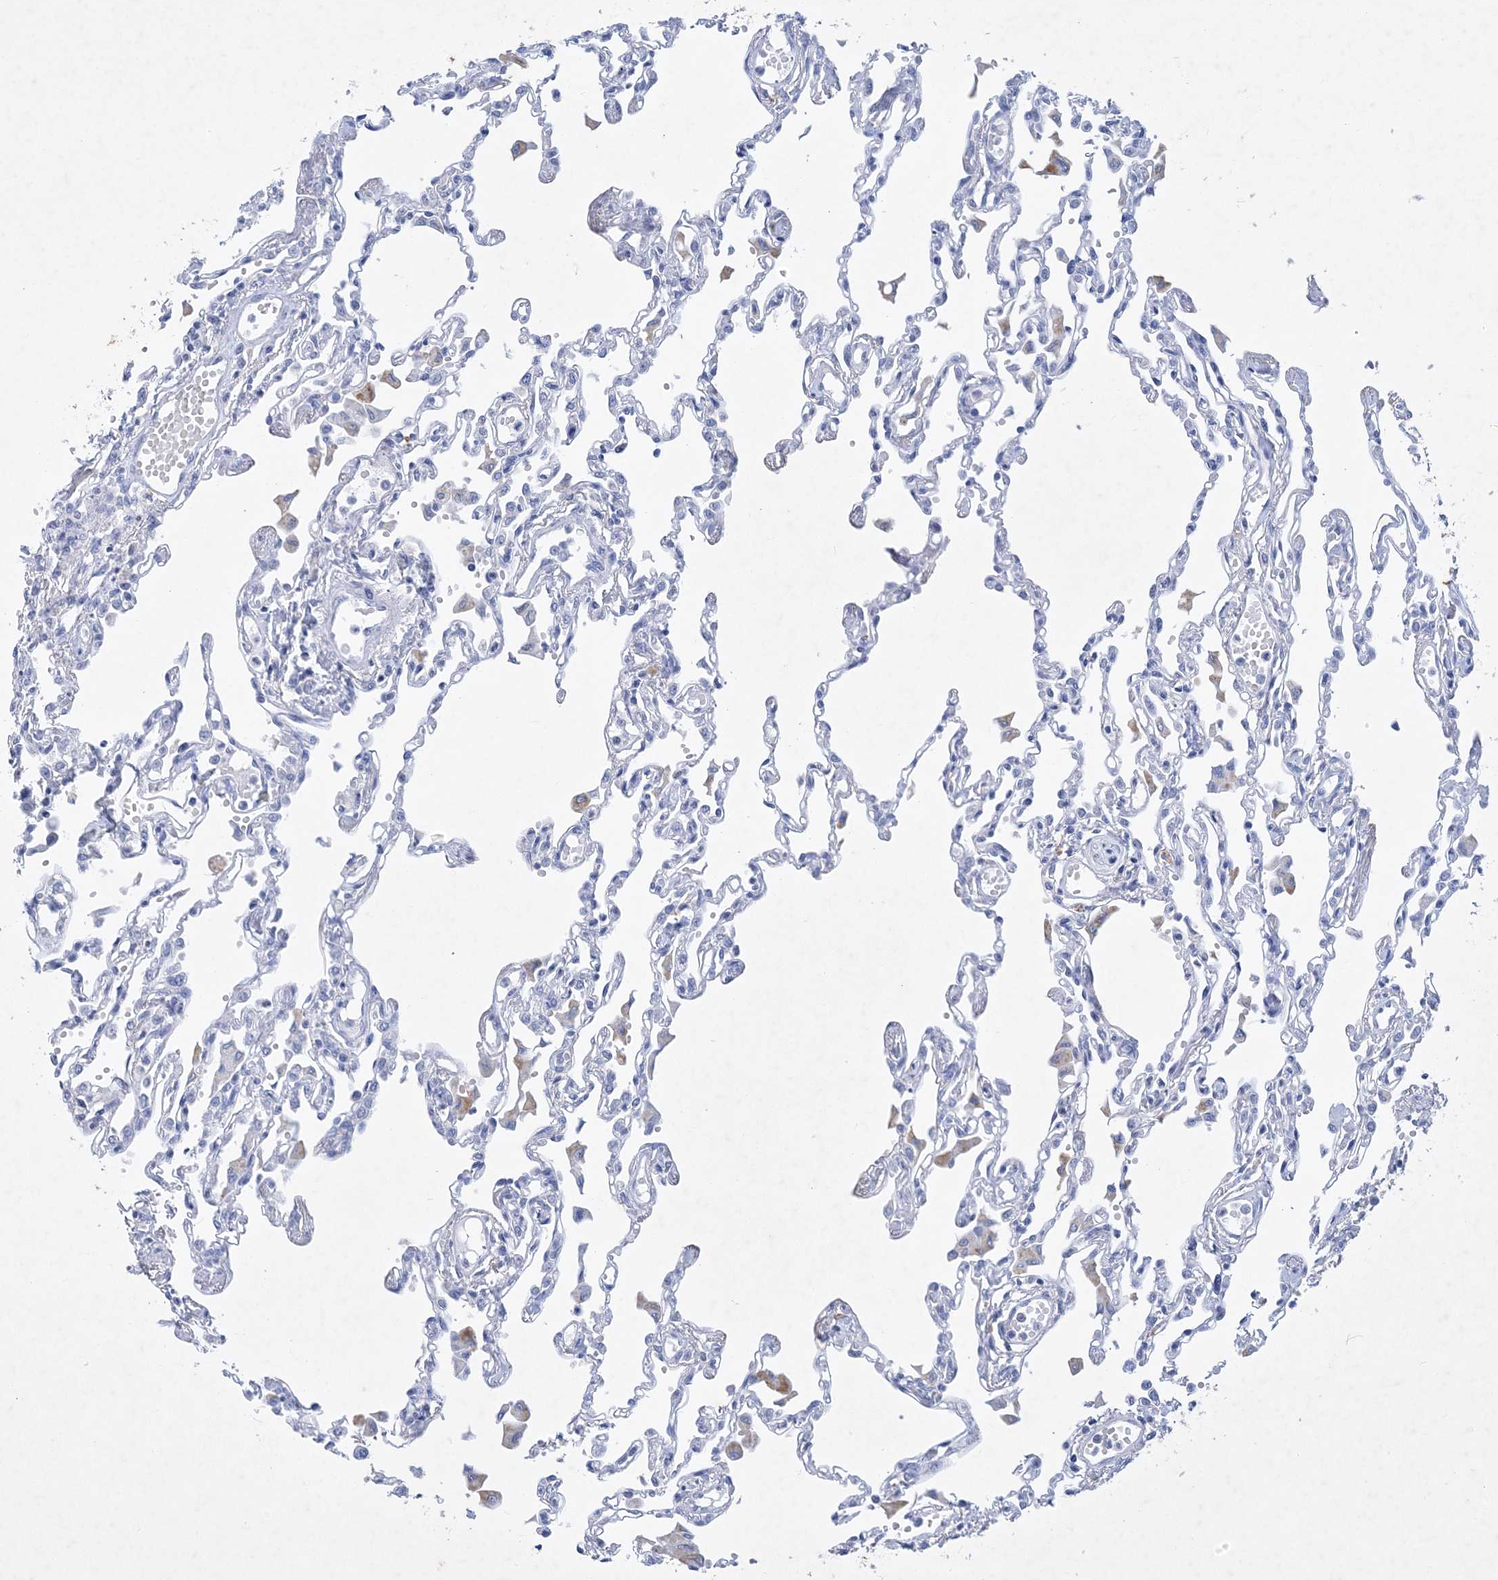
{"staining": {"intensity": "negative", "quantity": "none", "location": "none"}, "tissue": "lung", "cell_type": "Alveolar cells", "image_type": "normal", "snomed": [{"axis": "morphology", "description": "Normal tissue, NOS"}, {"axis": "topography", "description": "Bronchus"}, {"axis": "topography", "description": "Lung"}], "caption": "A high-resolution histopathology image shows immunohistochemistry (IHC) staining of normal lung, which displays no significant staining in alveolar cells.", "gene": "COPS8", "patient": {"sex": "female", "age": 49}}